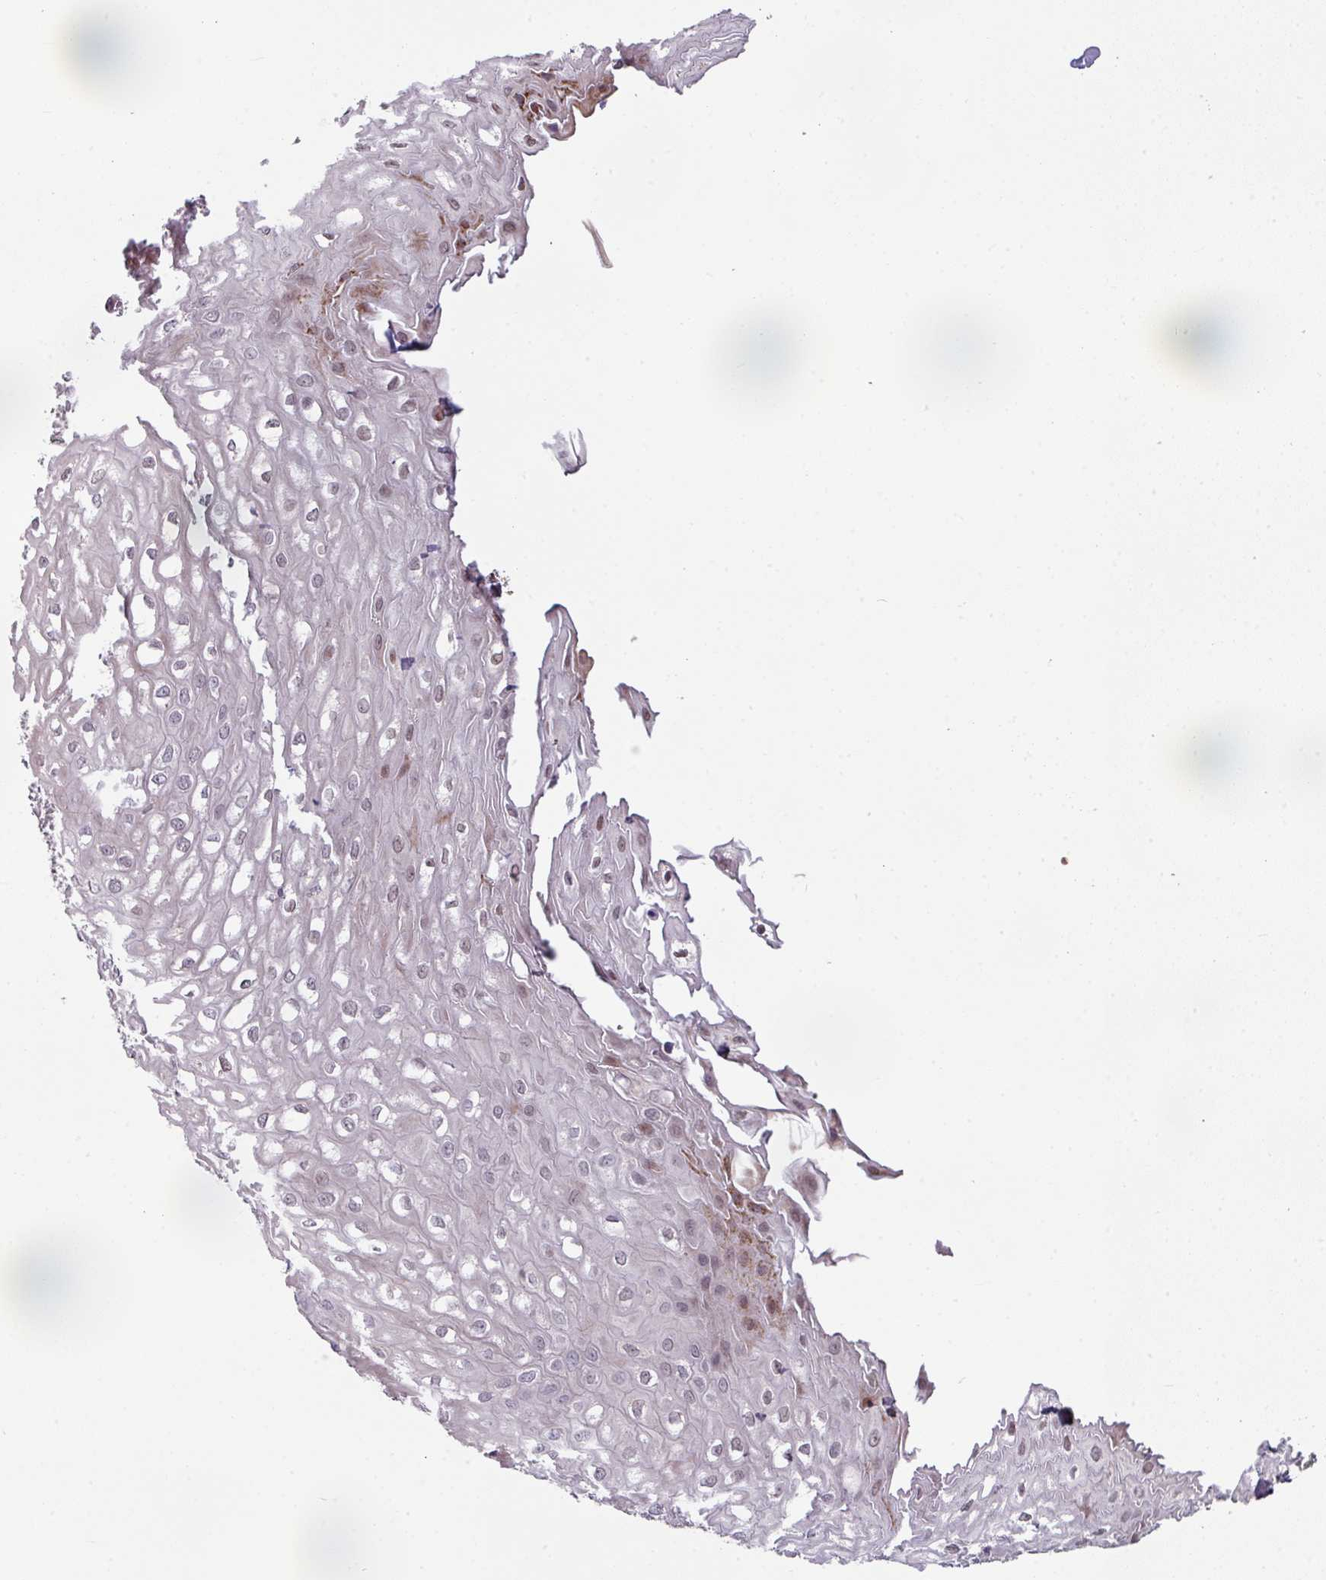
{"staining": {"intensity": "moderate", "quantity": "<25%", "location": "cytoplasmic/membranous,nuclear"}, "tissue": "esophagus", "cell_type": "Squamous epithelial cells", "image_type": "normal", "snomed": [{"axis": "morphology", "description": "Normal tissue, NOS"}, {"axis": "topography", "description": "Esophagus"}], "caption": "The micrograph reveals a brown stain indicating the presence of a protein in the cytoplasmic/membranous,nuclear of squamous epithelial cells in esophagus.", "gene": "C2orf16", "patient": {"sex": "male", "age": 67}}